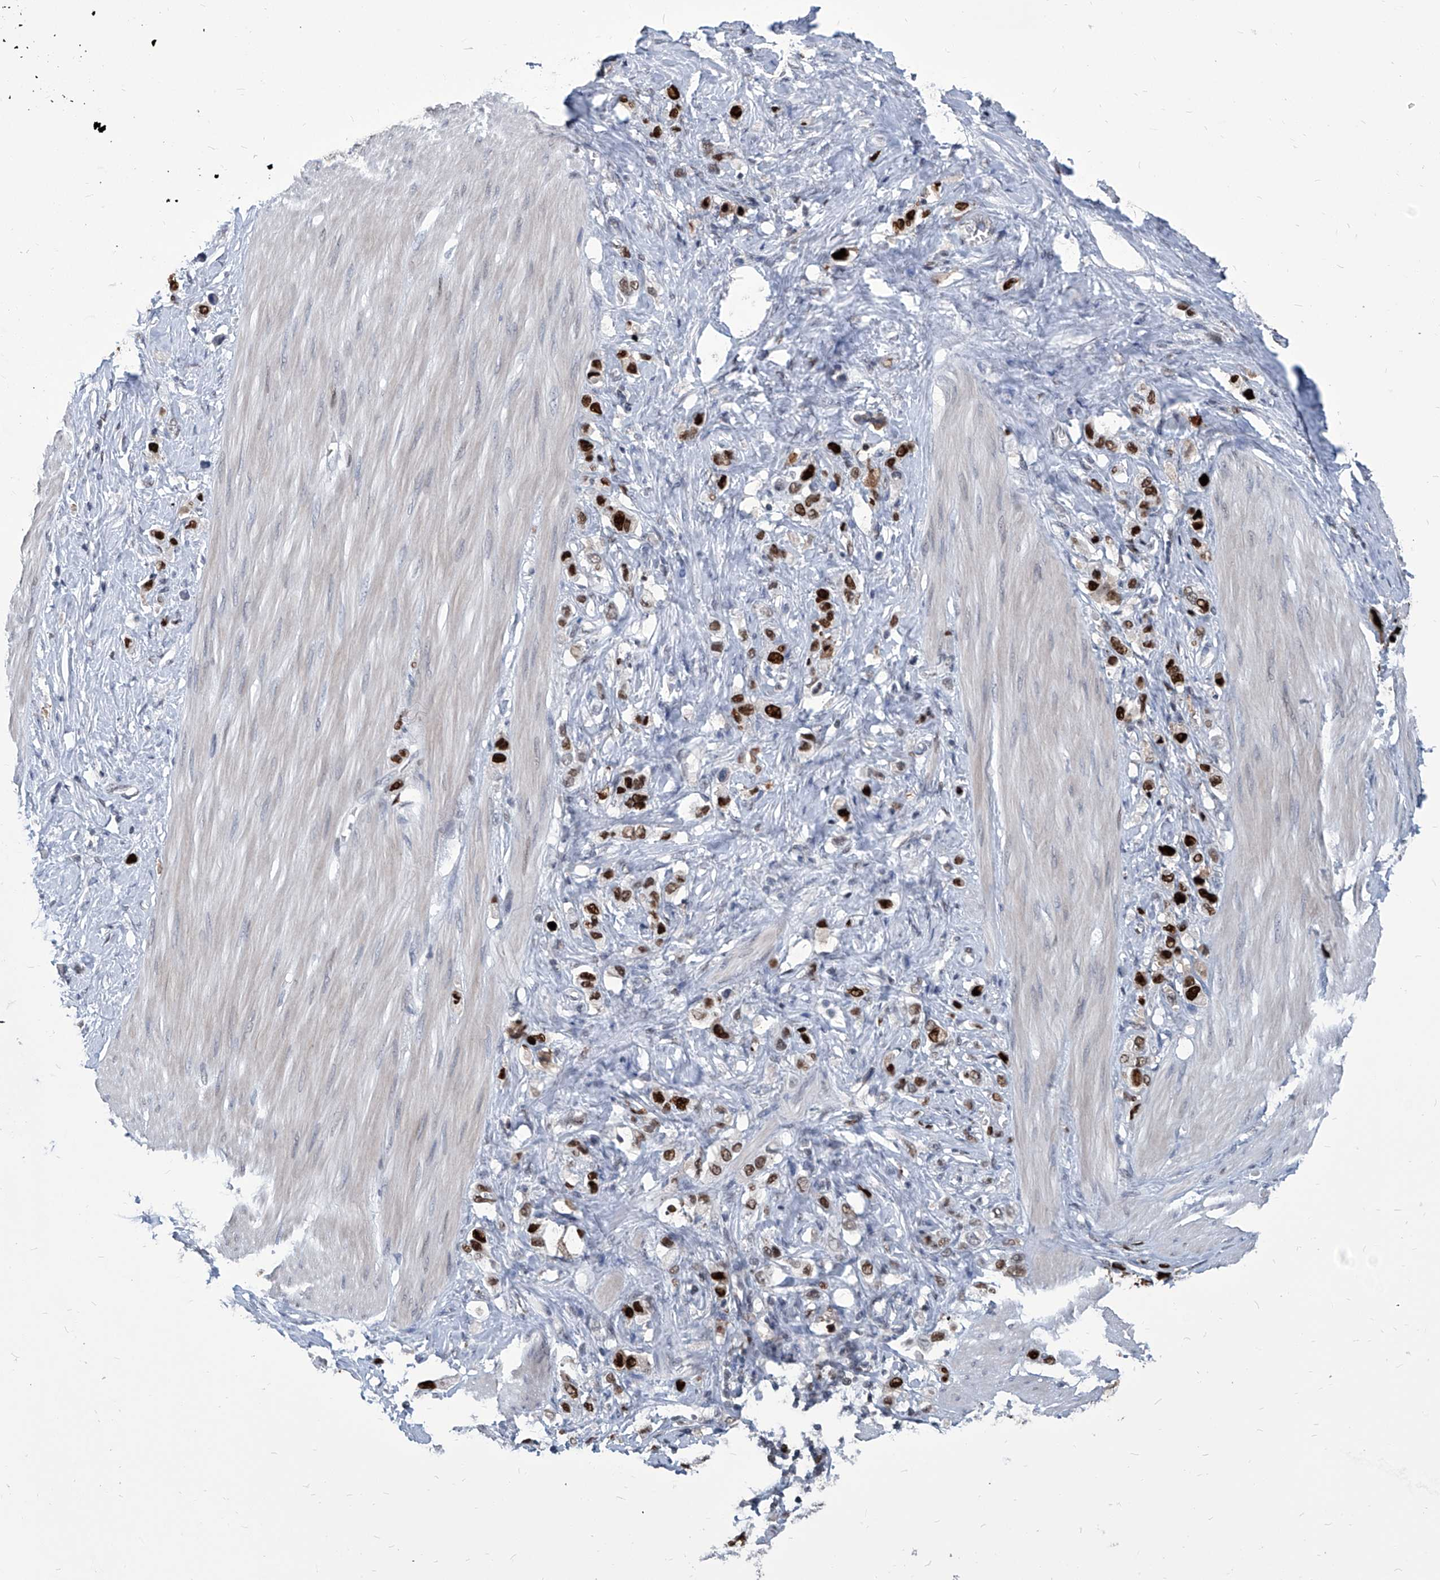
{"staining": {"intensity": "strong", "quantity": ">75%", "location": "nuclear"}, "tissue": "stomach cancer", "cell_type": "Tumor cells", "image_type": "cancer", "snomed": [{"axis": "morphology", "description": "Adenocarcinoma, NOS"}, {"axis": "topography", "description": "Stomach"}], "caption": "Protein staining of stomach cancer (adenocarcinoma) tissue exhibits strong nuclear staining in about >75% of tumor cells.", "gene": "PCNA", "patient": {"sex": "female", "age": 65}}